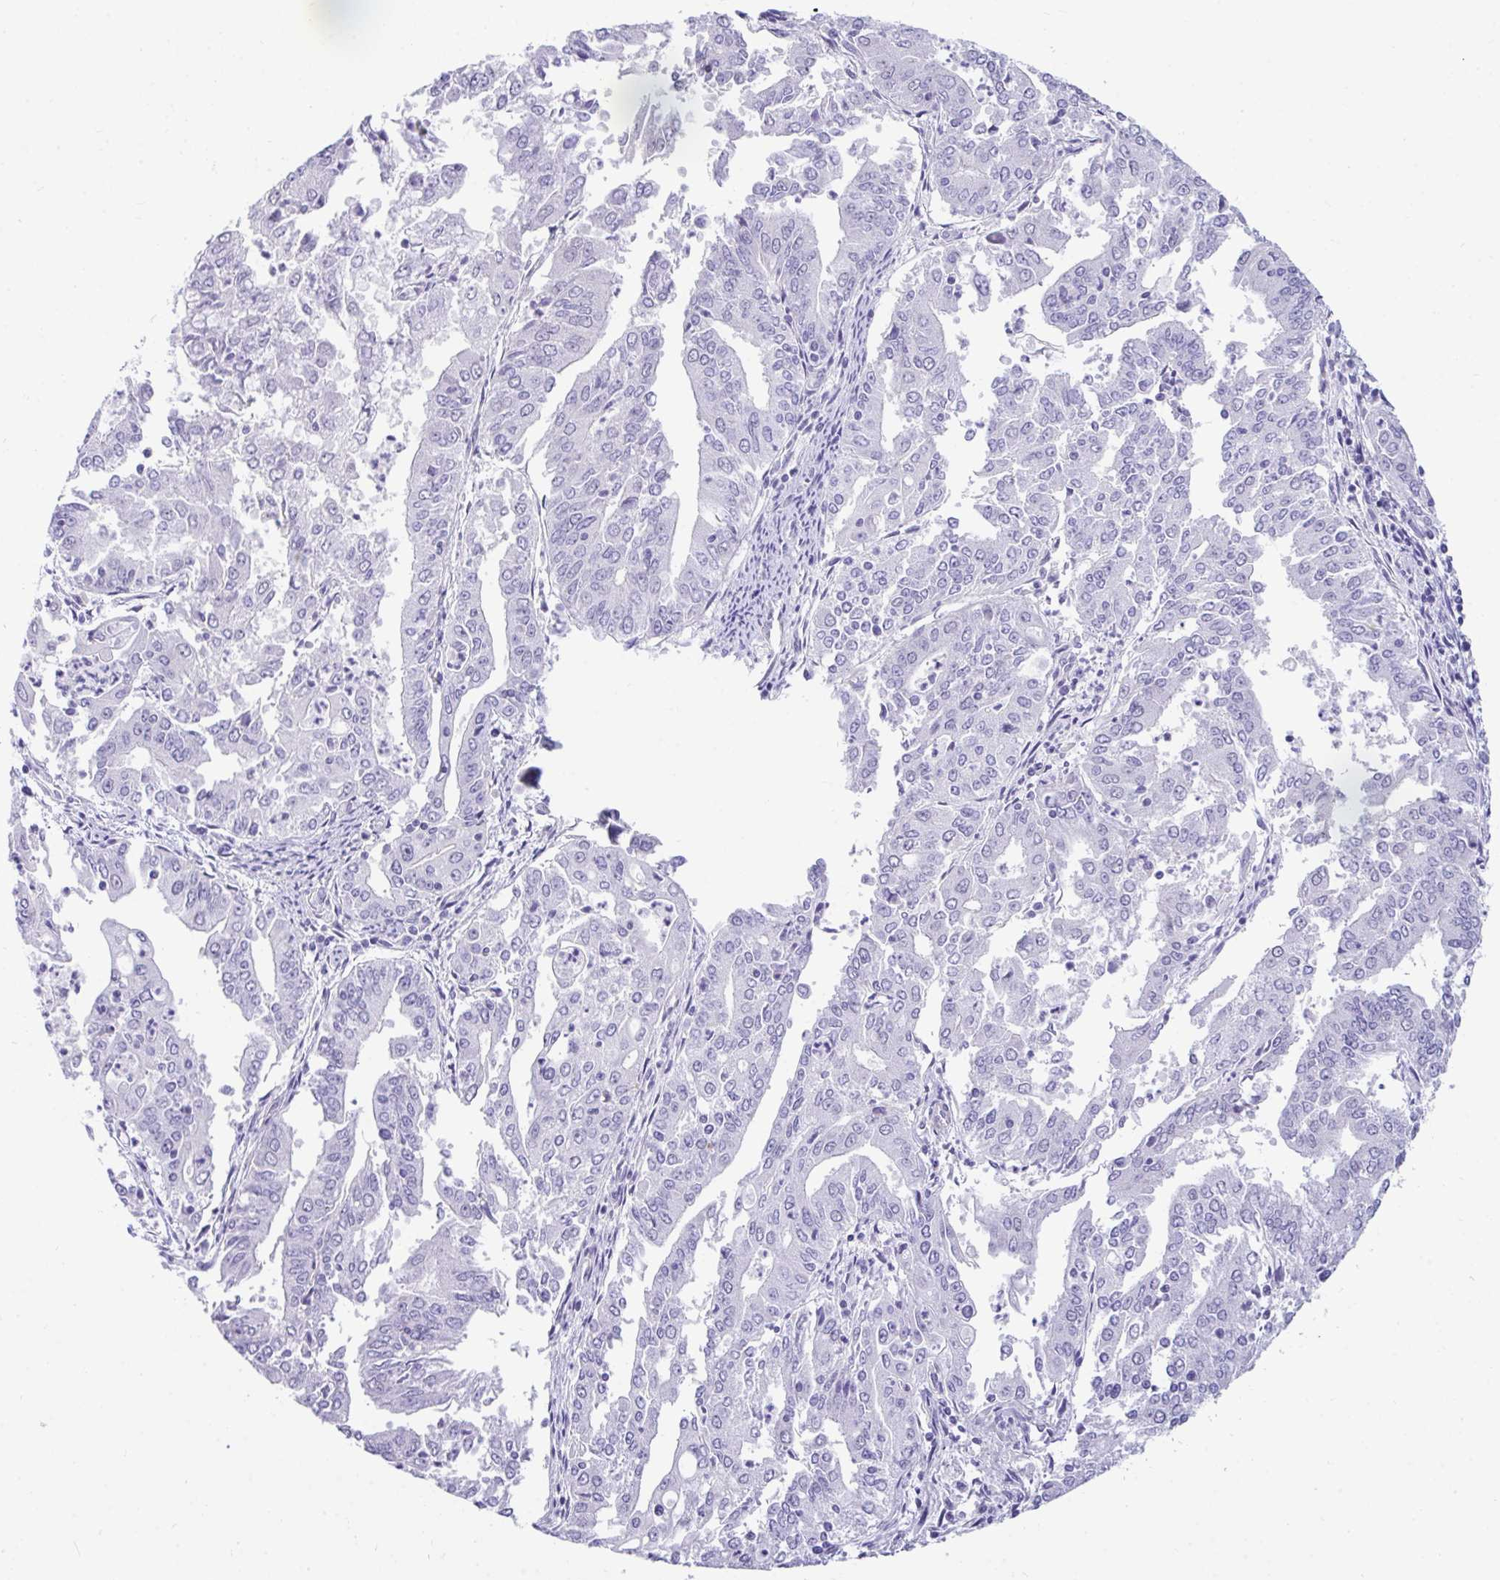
{"staining": {"intensity": "negative", "quantity": "none", "location": "none"}, "tissue": "cervical cancer", "cell_type": "Tumor cells", "image_type": "cancer", "snomed": [{"axis": "morphology", "description": "Adenocarcinoma, NOS"}, {"axis": "topography", "description": "Cervix"}], "caption": "The immunohistochemistry (IHC) image has no significant staining in tumor cells of cervical cancer tissue.", "gene": "UBL3", "patient": {"sex": "female", "age": 56}}